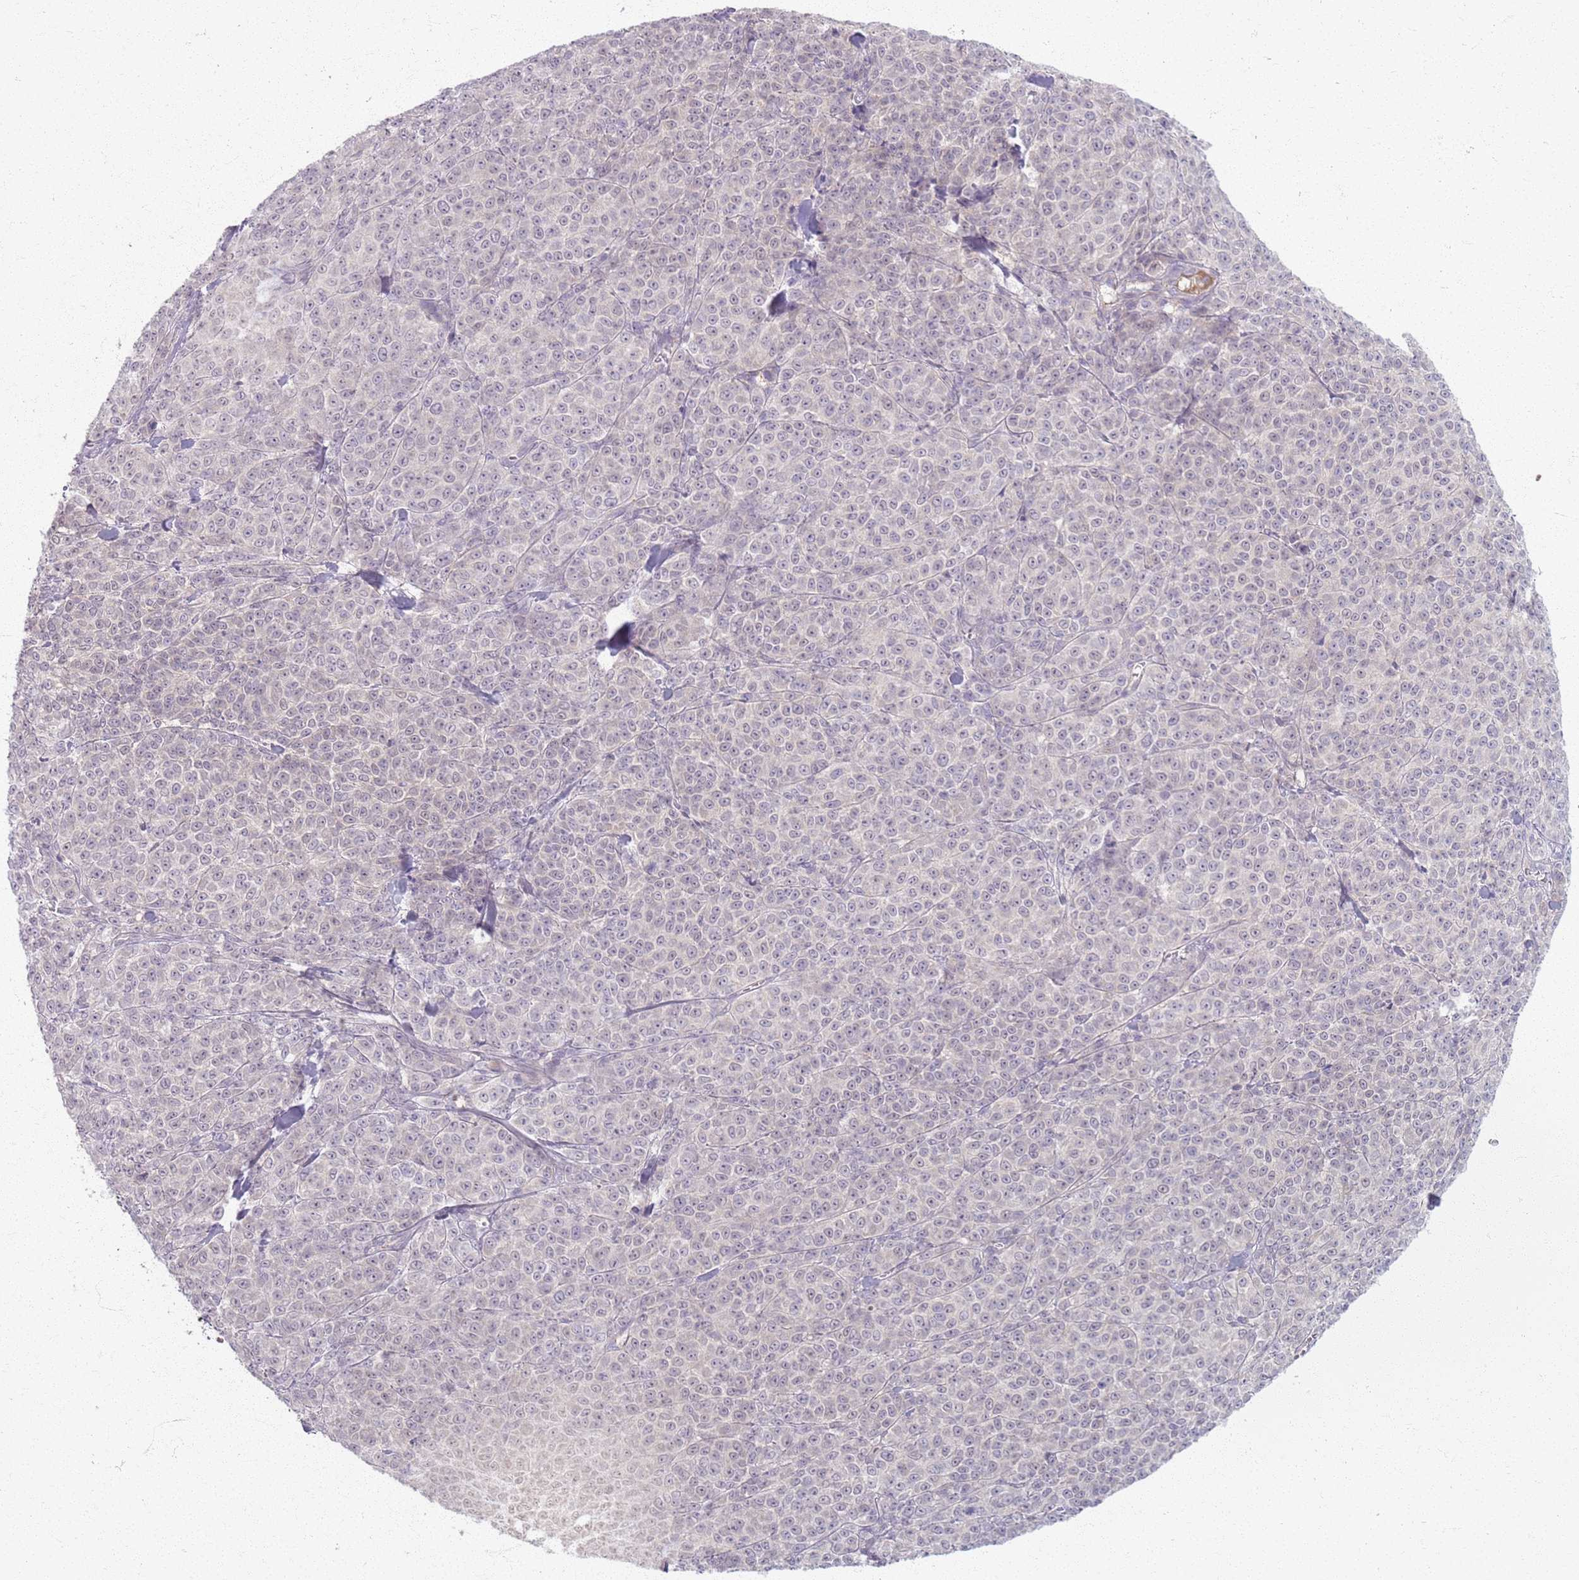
{"staining": {"intensity": "negative", "quantity": "none", "location": "none"}, "tissue": "melanoma", "cell_type": "Tumor cells", "image_type": "cancer", "snomed": [{"axis": "morphology", "description": "Normal tissue, NOS"}, {"axis": "morphology", "description": "Malignant melanoma, NOS"}, {"axis": "topography", "description": "Skin"}], "caption": "DAB immunohistochemical staining of malignant melanoma reveals no significant expression in tumor cells. (DAB immunohistochemistry visualized using brightfield microscopy, high magnification).", "gene": "ZDHHC2", "patient": {"sex": "female", "age": 34}}